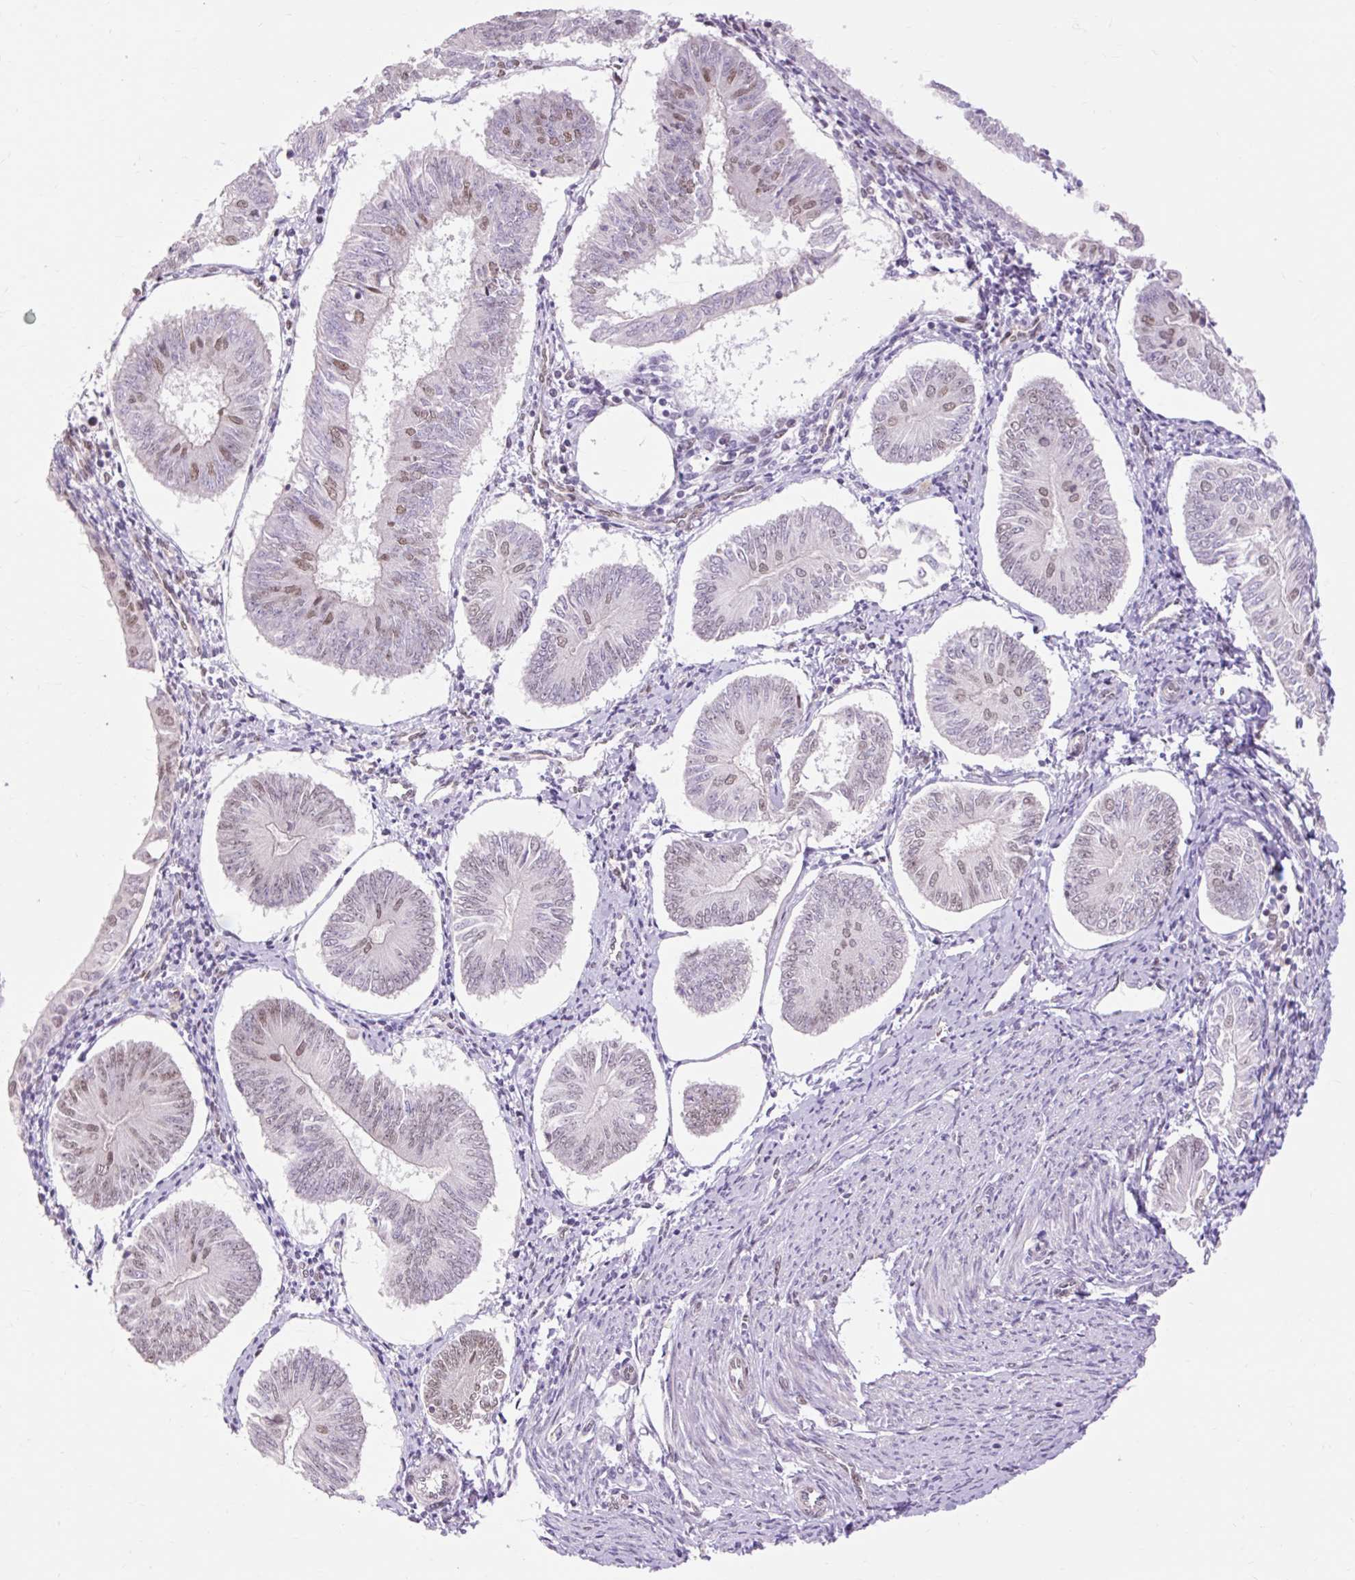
{"staining": {"intensity": "weak", "quantity": "25%-75%", "location": "nuclear"}, "tissue": "endometrial cancer", "cell_type": "Tumor cells", "image_type": "cancer", "snomed": [{"axis": "morphology", "description": "Adenocarcinoma, NOS"}, {"axis": "topography", "description": "Endometrium"}], "caption": "Weak nuclear positivity is present in about 25%-75% of tumor cells in endometrial cancer. (DAB (3,3'-diaminobenzidine) = brown stain, brightfield microscopy at high magnification).", "gene": "NPIPB12", "patient": {"sex": "female", "age": 58}}